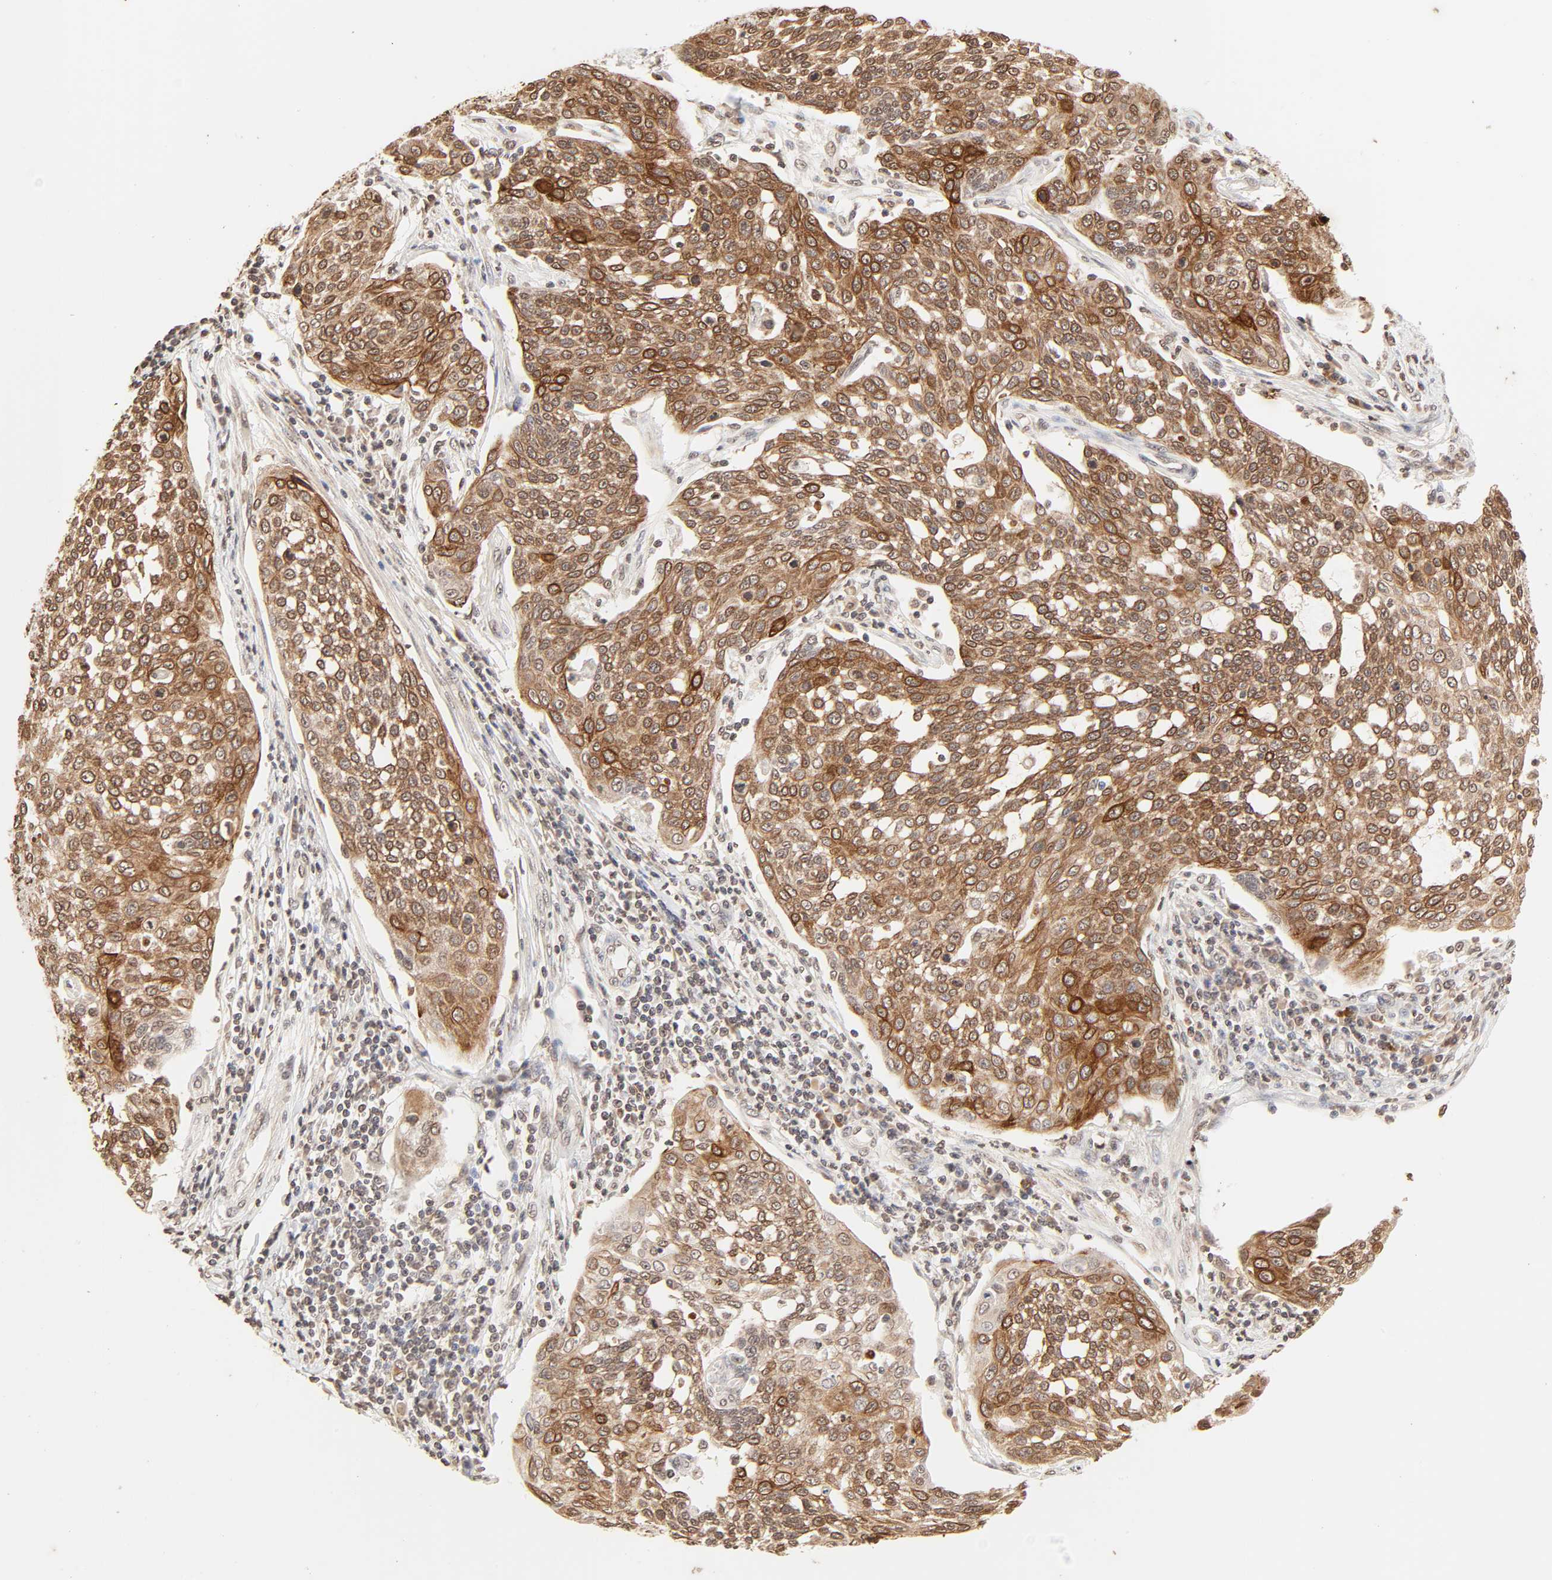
{"staining": {"intensity": "strong", "quantity": ">75%", "location": "cytoplasmic/membranous,nuclear"}, "tissue": "cervical cancer", "cell_type": "Tumor cells", "image_type": "cancer", "snomed": [{"axis": "morphology", "description": "Squamous cell carcinoma, NOS"}, {"axis": "topography", "description": "Cervix"}], "caption": "Cervical squamous cell carcinoma stained for a protein (brown) displays strong cytoplasmic/membranous and nuclear positive expression in approximately >75% of tumor cells.", "gene": "TBL1X", "patient": {"sex": "female", "age": 34}}